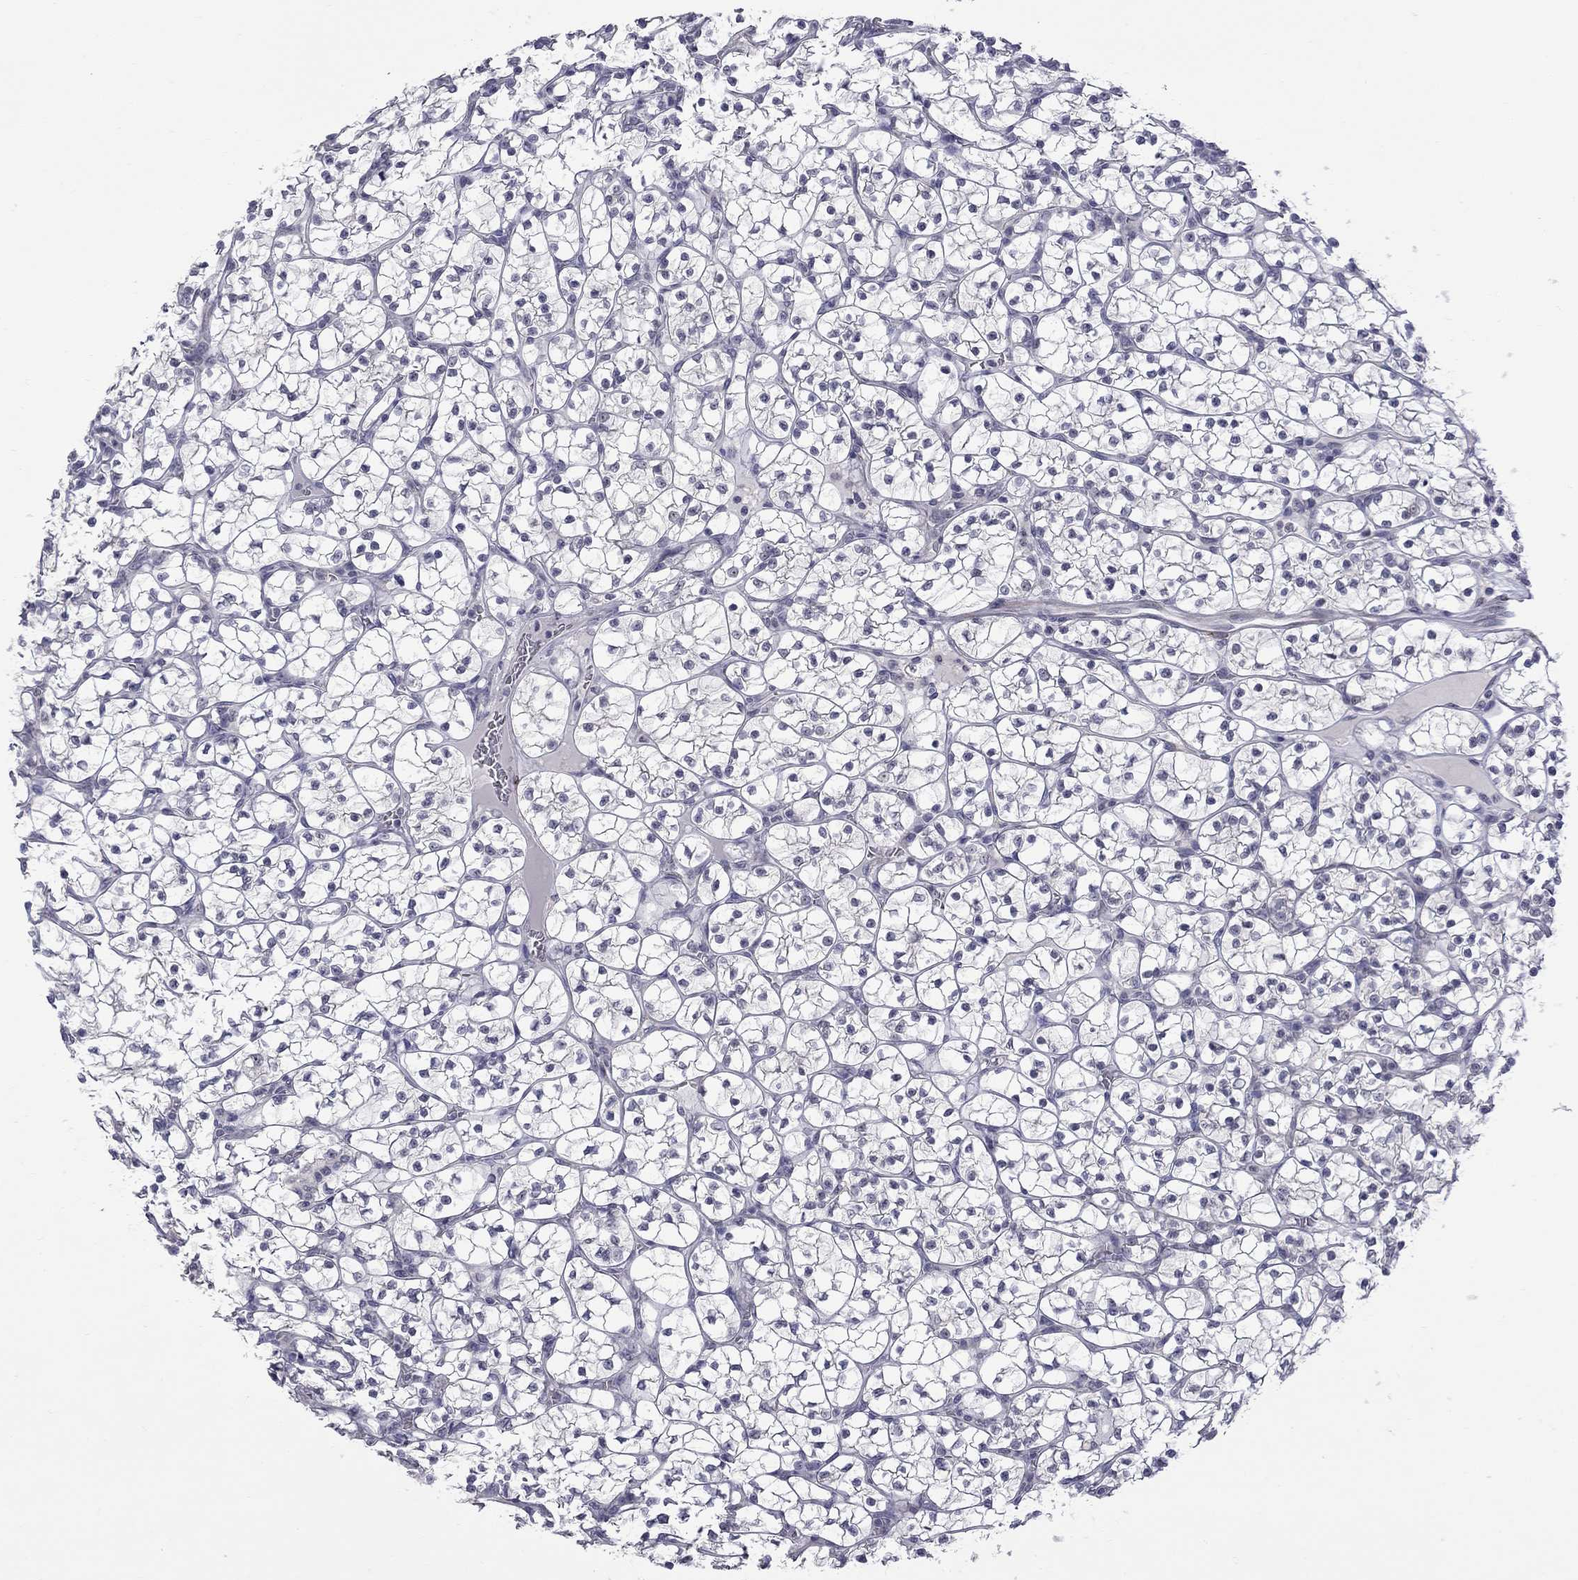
{"staining": {"intensity": "negative", "quantity": "none", "location": "none"}, "tissue": "renal cancer", "cell_type": "Tumor cells", "image_type": "cancer", "snomed": [{"axis": "morphology", "description": "Adenocarcinoma, NOS"}, {"axis": "topography", "description": "Kidney"}], "caption": "A high-resolution histopathology image shows IHC staining of adenocarcinoma (renal), which shows no significant staining in tumor cells. The staining was performed using DAB (3,3'-diaminobenzidine) to visualize the protein expression in brown, while the nuclei were stained in blue with hematoxylin (Magnification: 20x).", "gene": "GSG1L", "patient": {"sex": "female", "age": 89}}